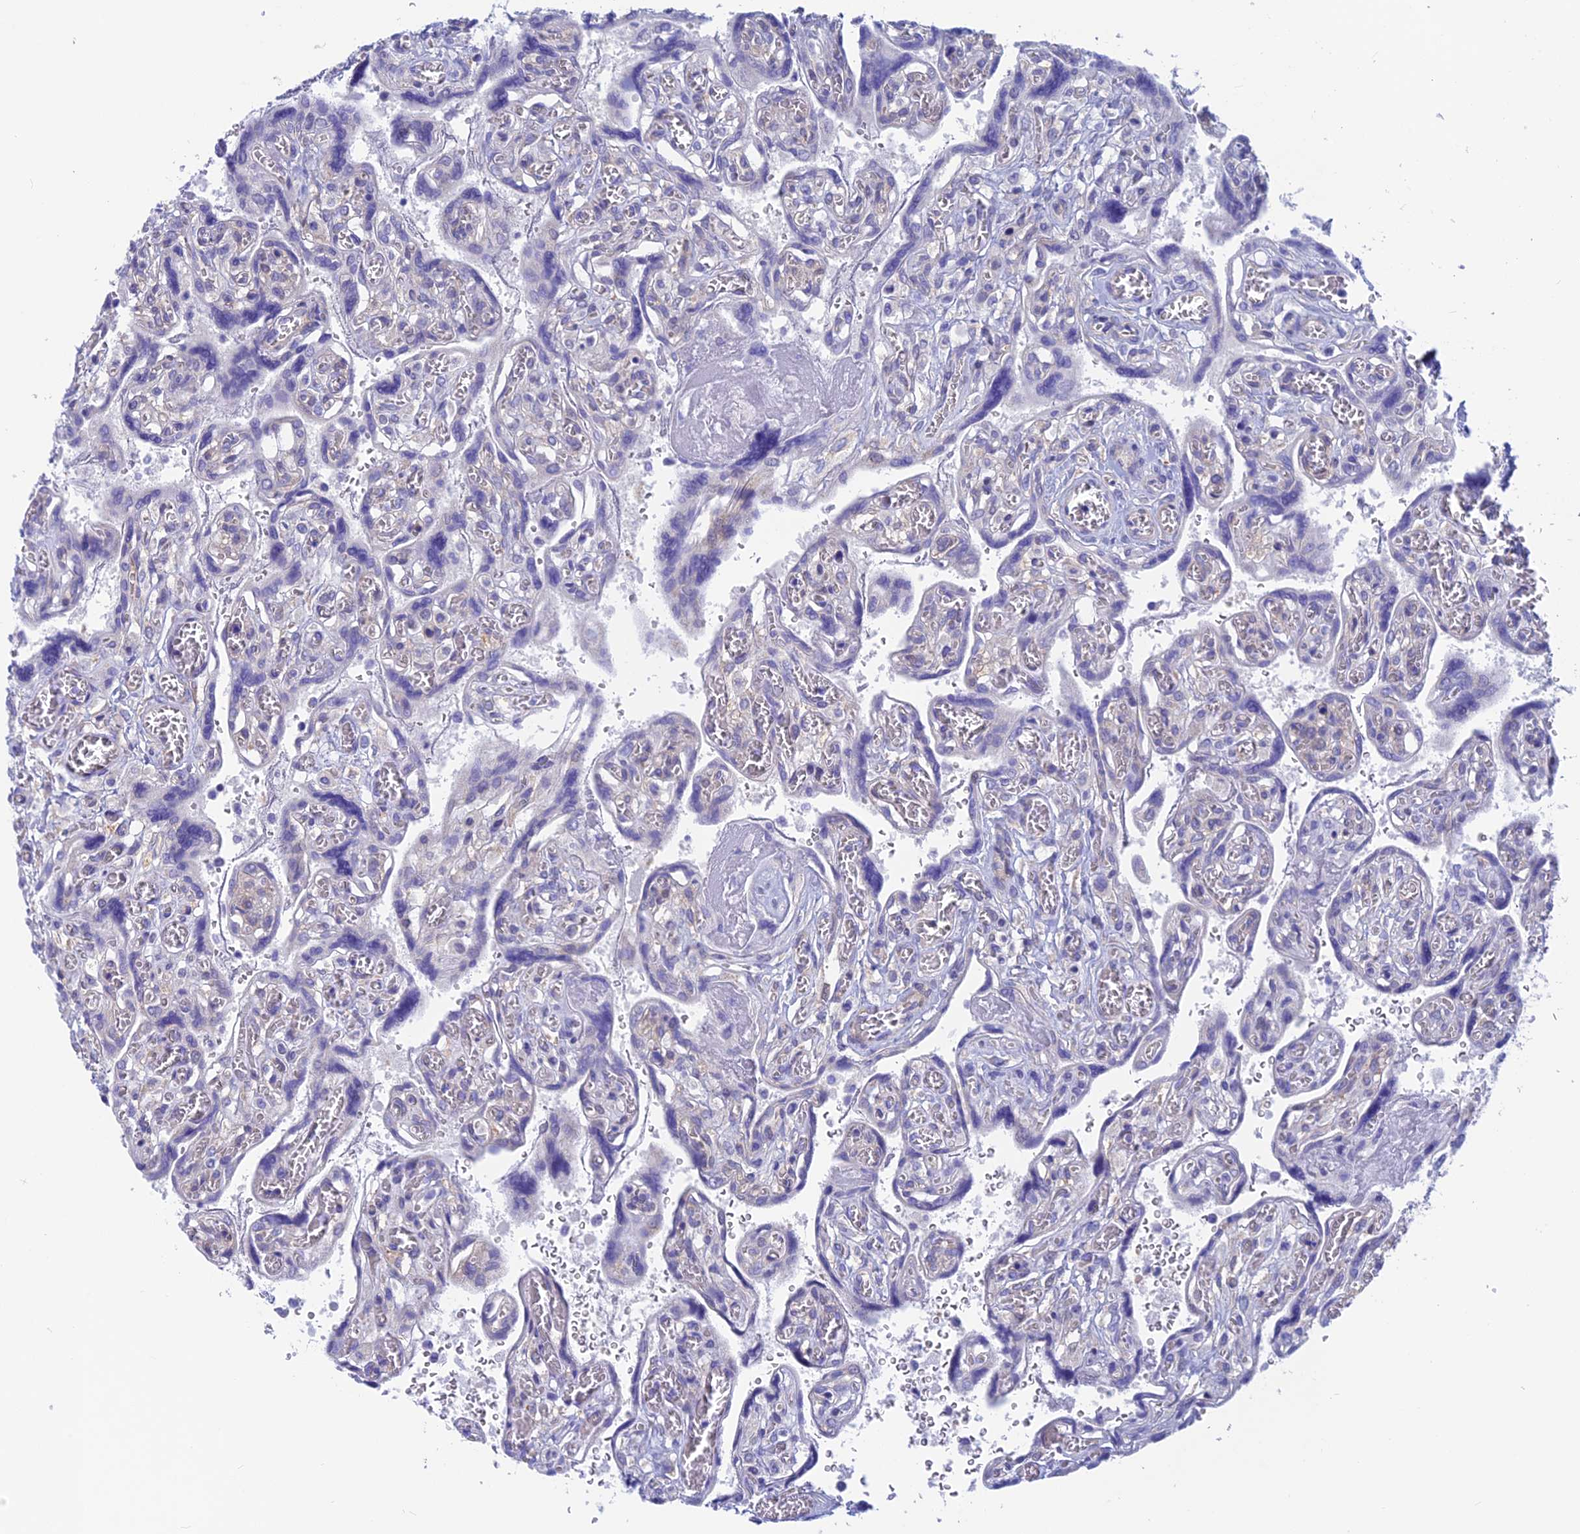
{"staining": {"intensity": "negative", "quantity": "none", "location": "none"}, "tissue": "placenta", "cell_type": "Decidual cells", "image_type": "normal", "snomed": [{"axis": "morphology", "description": "Normal tissue, NOS"}, {"axis": "topography", "description": "Placenta"}], "caption": "The histopathology image reveals no significant positivity in decidual cells of placenta.", "gene": "LZTFL1", "patient": {"sex": "female", "age": 39}}